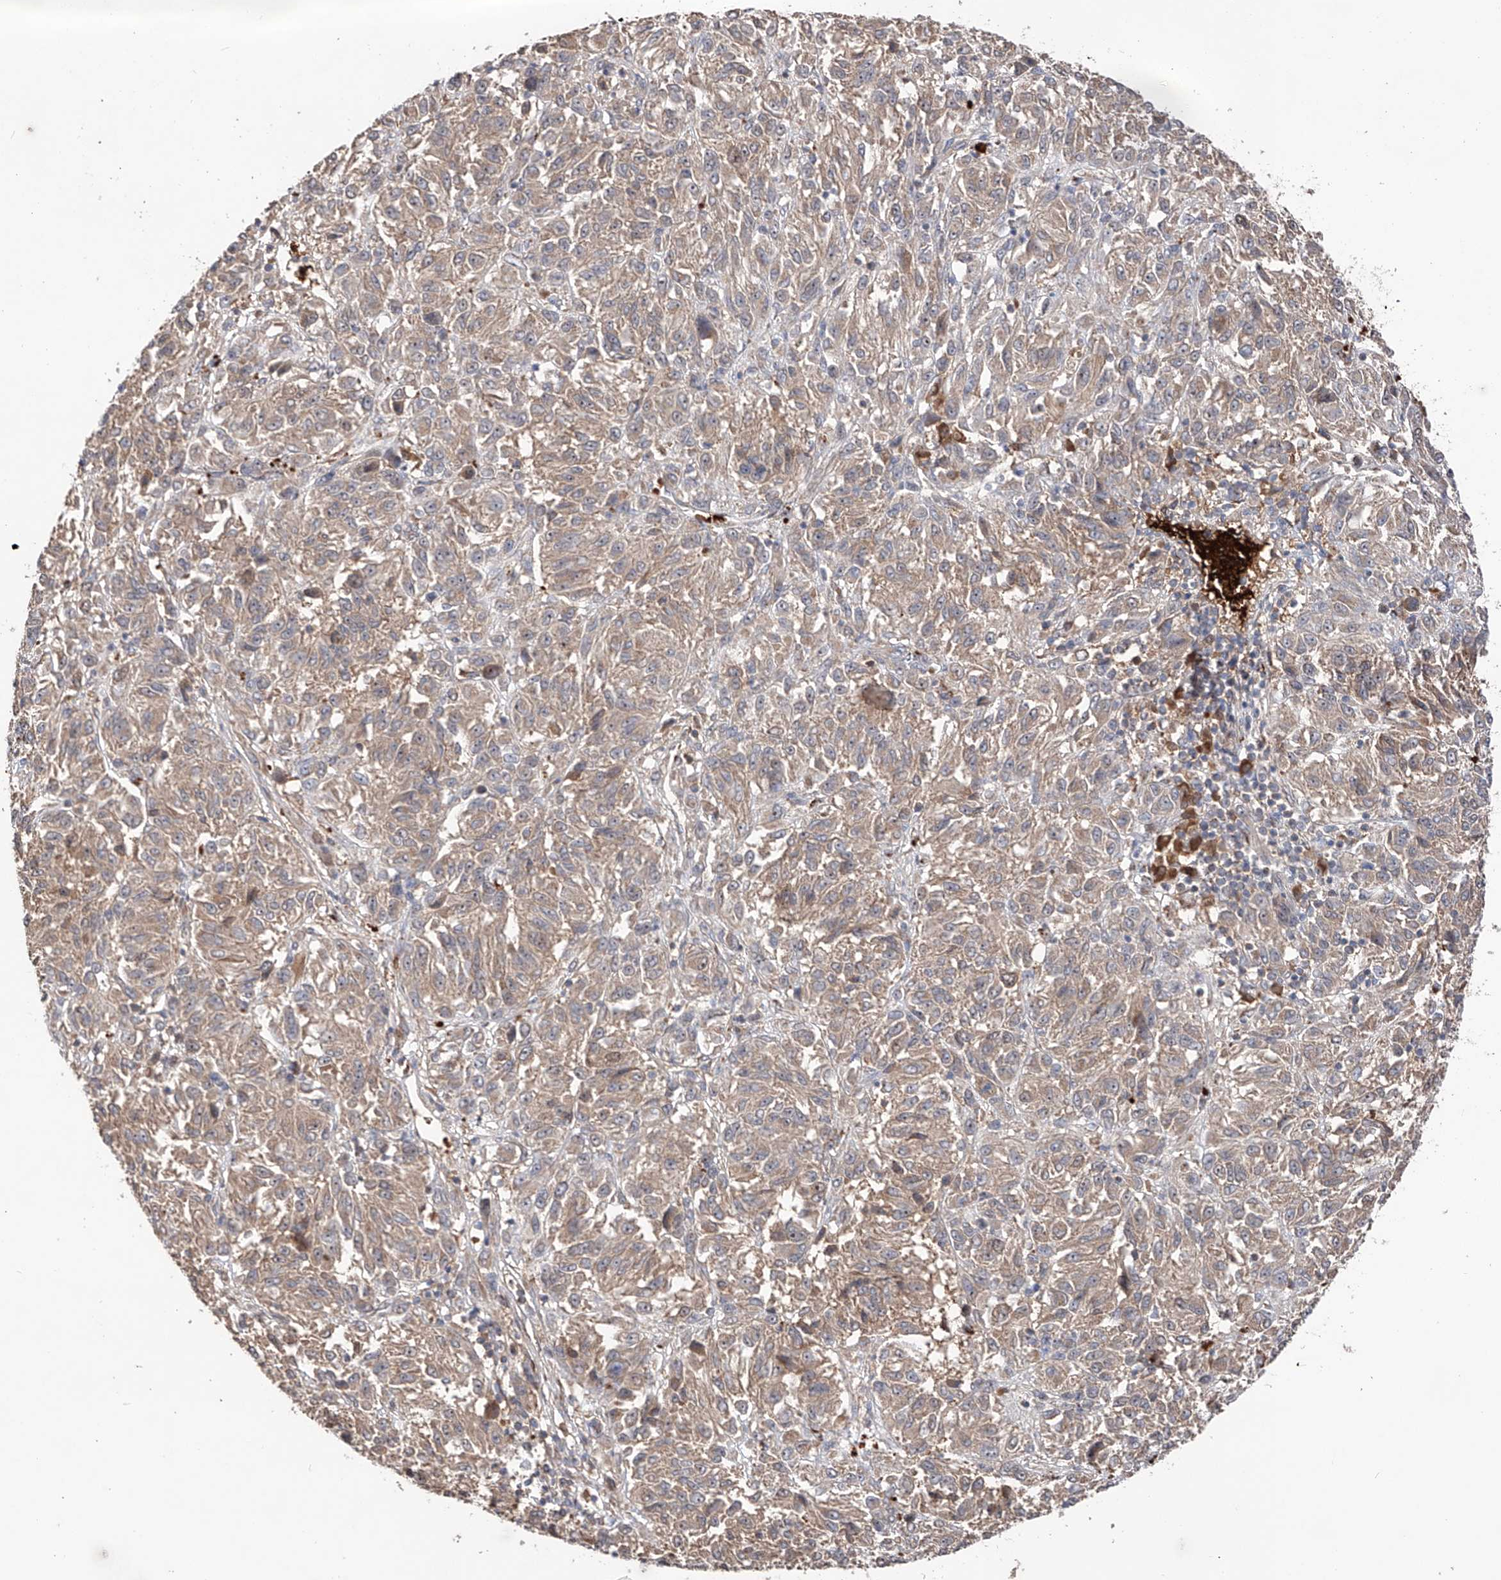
{"staining": {"intensity": "weak", "quantity": ">75%", "location": "cytoplasmic/membranous"}, "tissue": "melanoma", "cell_type": "Tumor cells", "image_type": "cancer", "snomed": [{"axis": "morphology", "description": "Malignant melanoma, Metastatic site"}, {"axis": "topography", "description": "Lung"}], "caption": "Brown immunohistochemical staining in malignant melanoma (metastatic site) shows weak cytoplasmic/membranous positivity in approximately >75% of tumor cells.", "gene": "EDN1", "patient": {"sex": "male", "age": 64}}